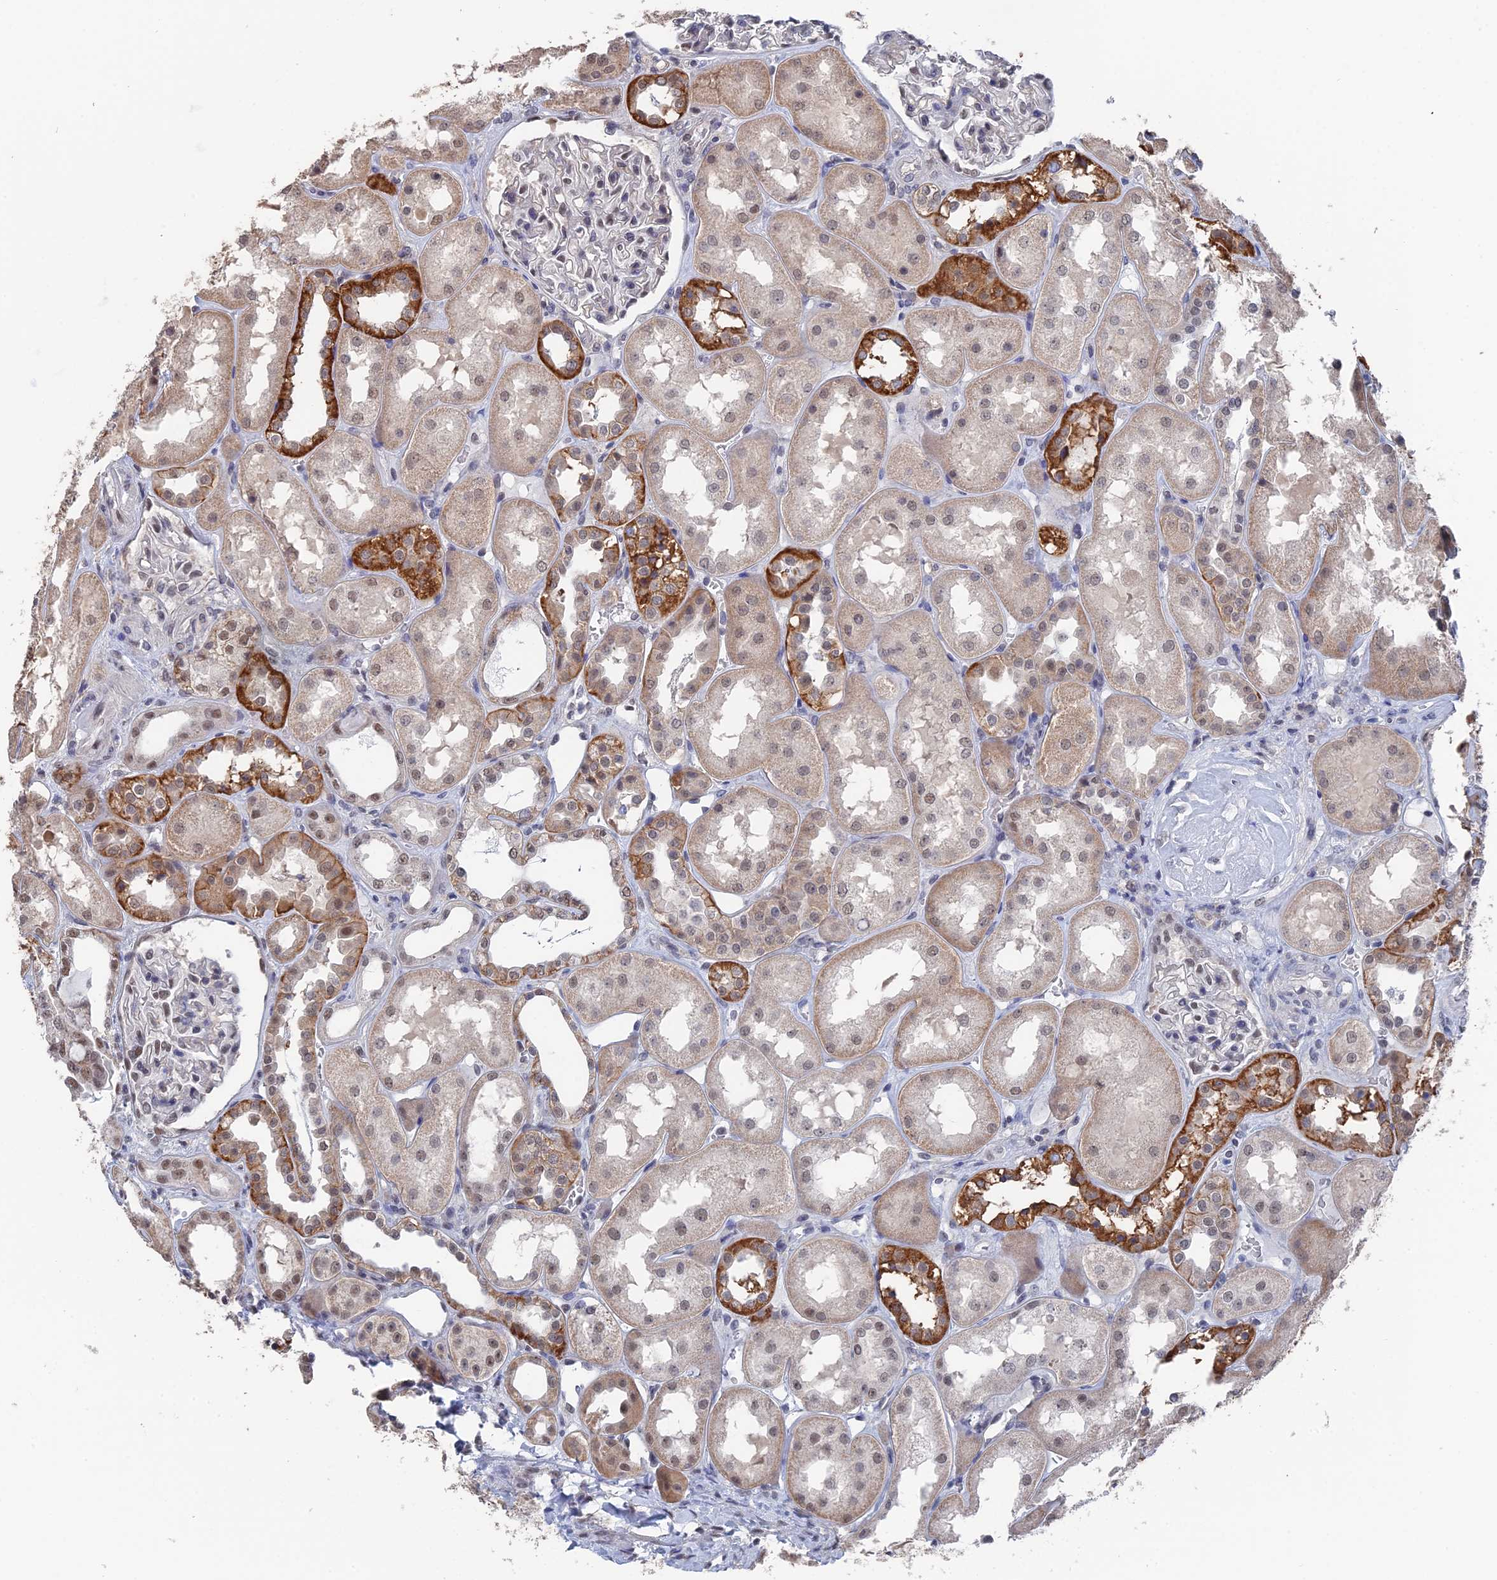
{"staining": {"intensity": "negative", "quantity": "none", "location": "none"}, "tissue": "kidney", "cell_type": "Cells in glomeruli", "image_type": "normal", "snomed": [{"axis": "morphology", "description": "Normal tissue, NOS"}, {"axis": "topography", "description": "Kidney"}], "caption": "The photomicrograph demonstrates no staining of cells in glomeruli in benign kidney.", "gene": "TSSC4", "patient": {"sex": "male", "age": 70}}